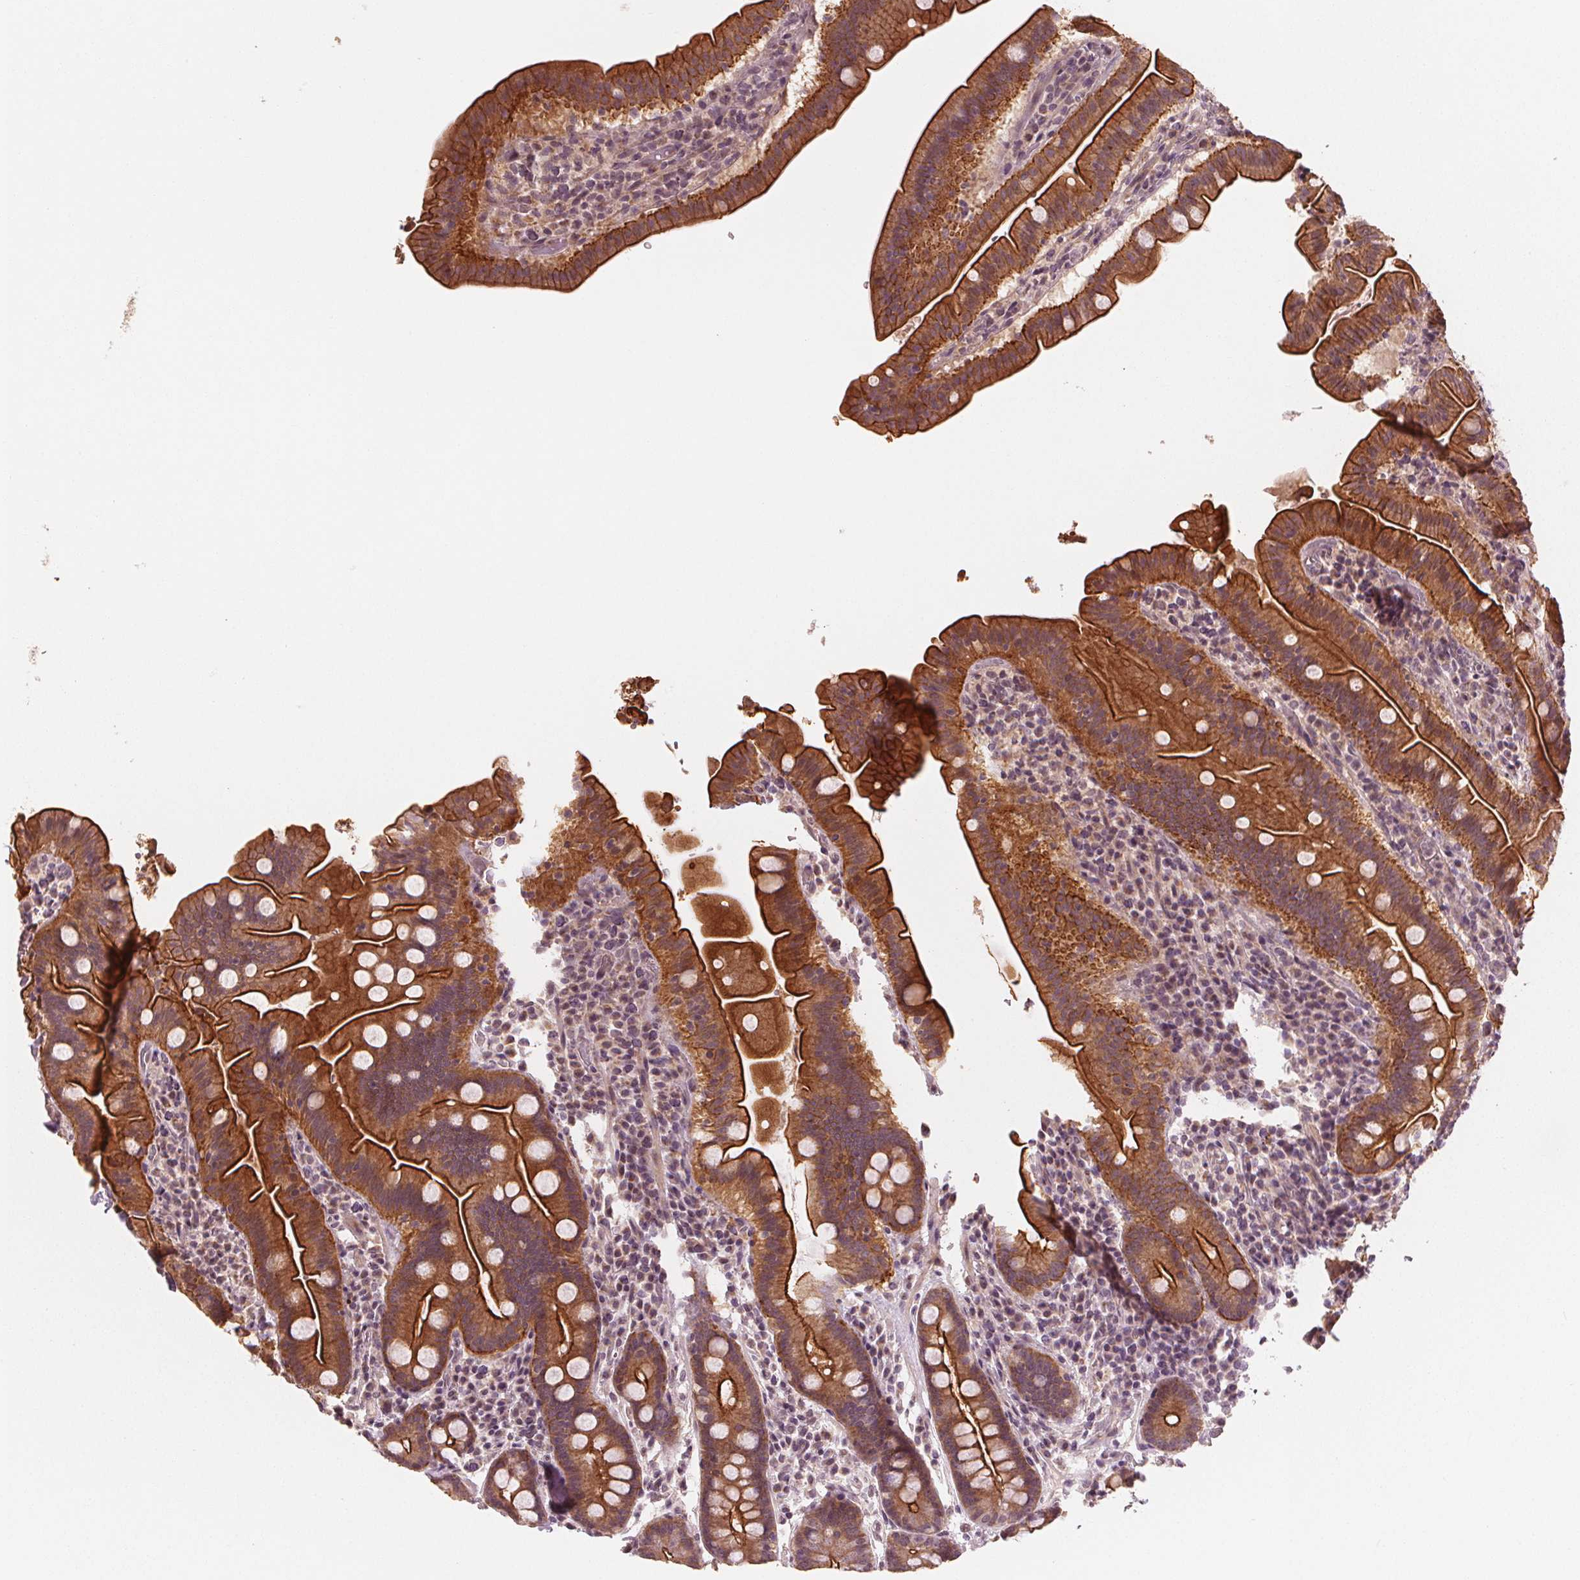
{"staining": {"intensity": "strong", "quantity": ">75%", "location": "cytoplasmic/membranous"}, "tissue": "small intestine", "cell_type": "Glandular cells", "image_type": "normal", "snomed": [{"axis": "morphology", "description": "Normal tissue, NOS"}, {"axis": "topography", "description": "Small intestine"}], "caption": "Immunohistochemistry (IHC) photomicrograph of unremarkable human small intestine stained for a protein (brown), which reveals high levels of strong cytoplasmic/membranous expression in about >75% of glandular cells.", "gene": "CLBA1", "patient": {"sex": "male", "age": 26}}